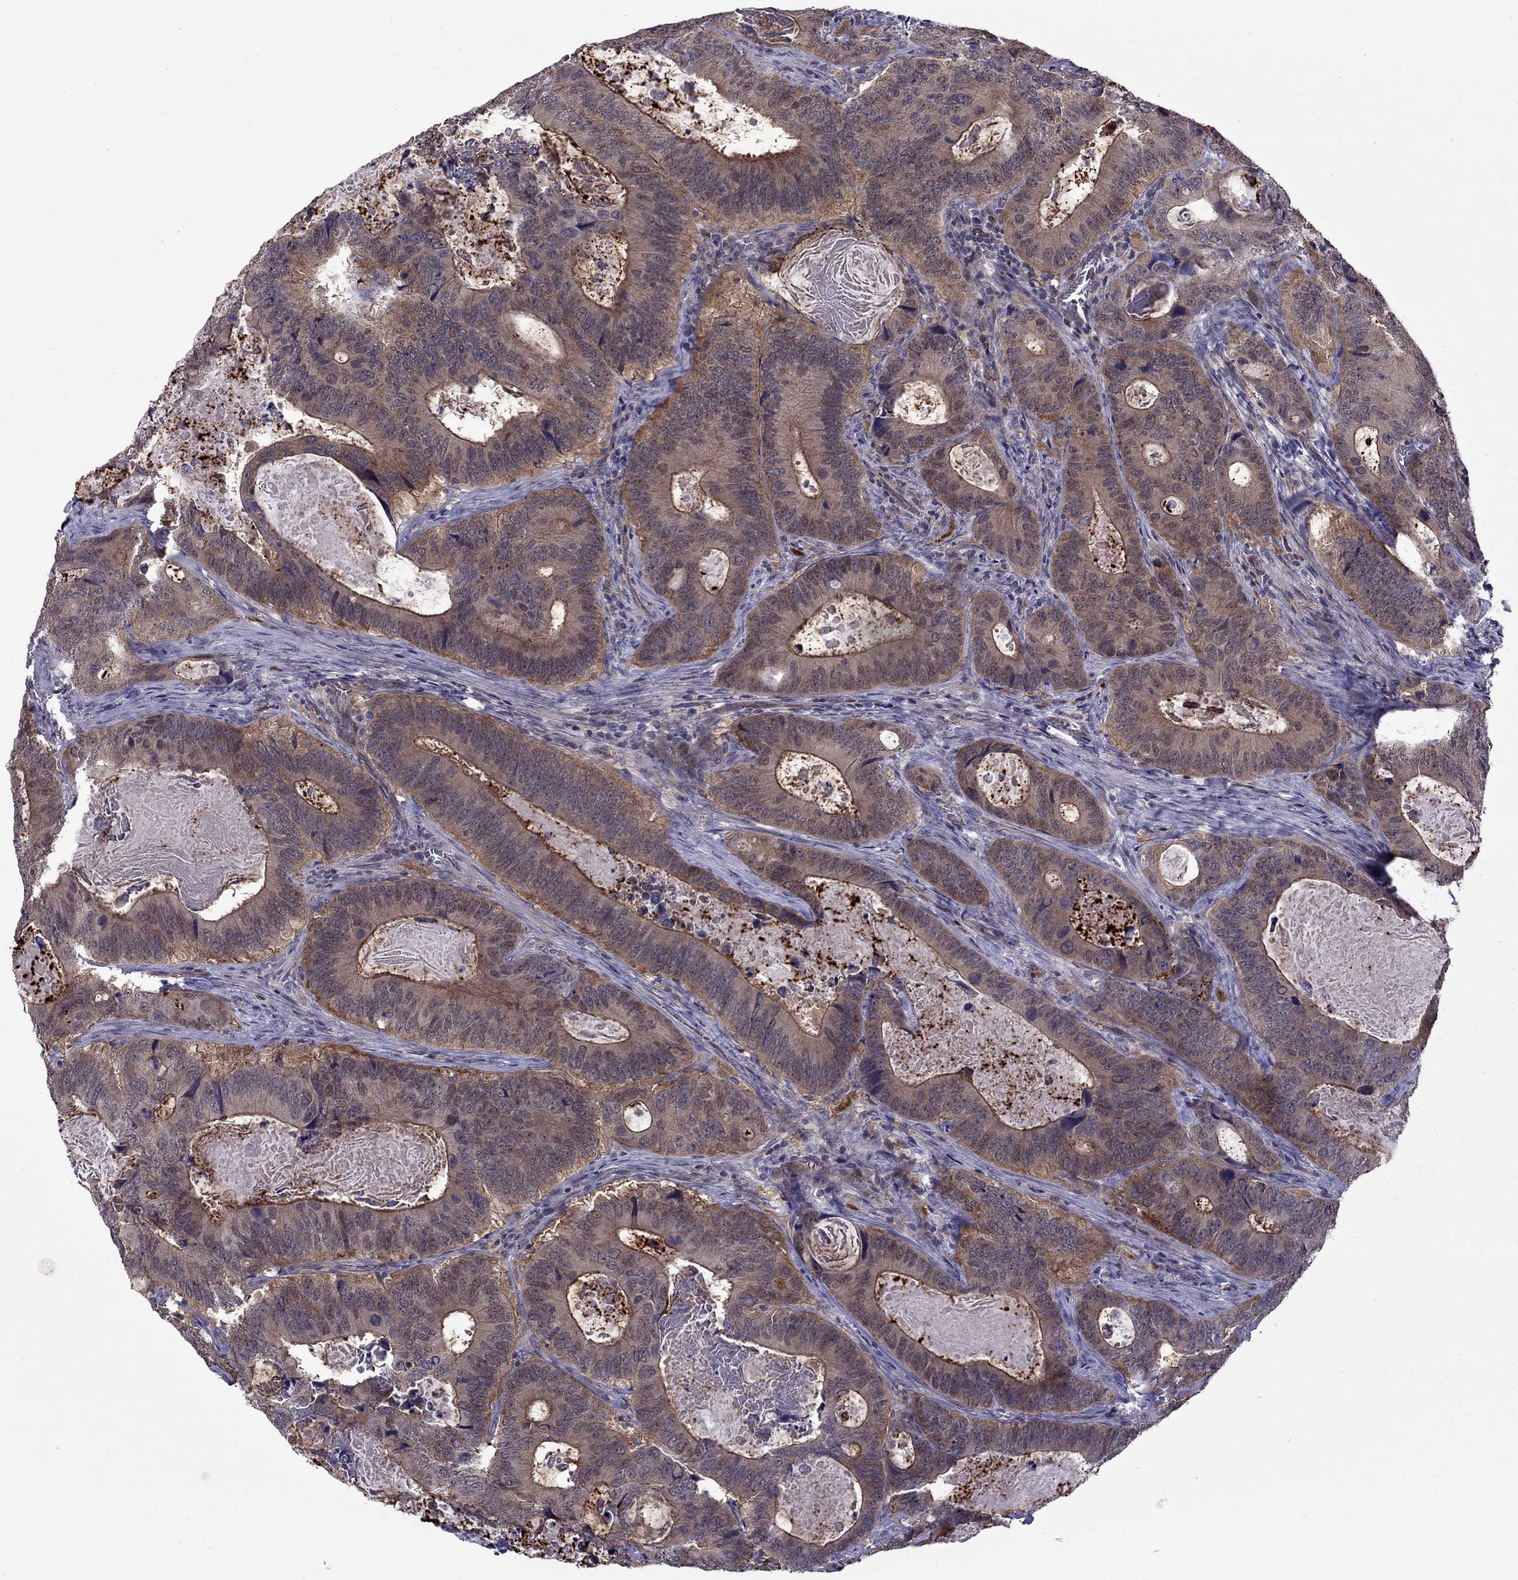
{"staining": {"intensity": "strong", "quantity": "<25%", "location": "cytoplasmic/membranous"}, "tissue": "colorectal cancer", "cell_type": "Tumor cells", "image_type": "cancer", "snomed": [{"axis": "morphology", "description": "Adenocarcinoma, NOS"}, {"axis": "topography", "description": "Colon"}], "caption": "This is a histology image of immunohistochemistry staining of colorectal cancer (adenocarcinoma), which shows strong expression in the cytoplasmic/membranous of tumor cells.", "gene": "CDK5", "patient": {"sex": "female", "age": 82}}